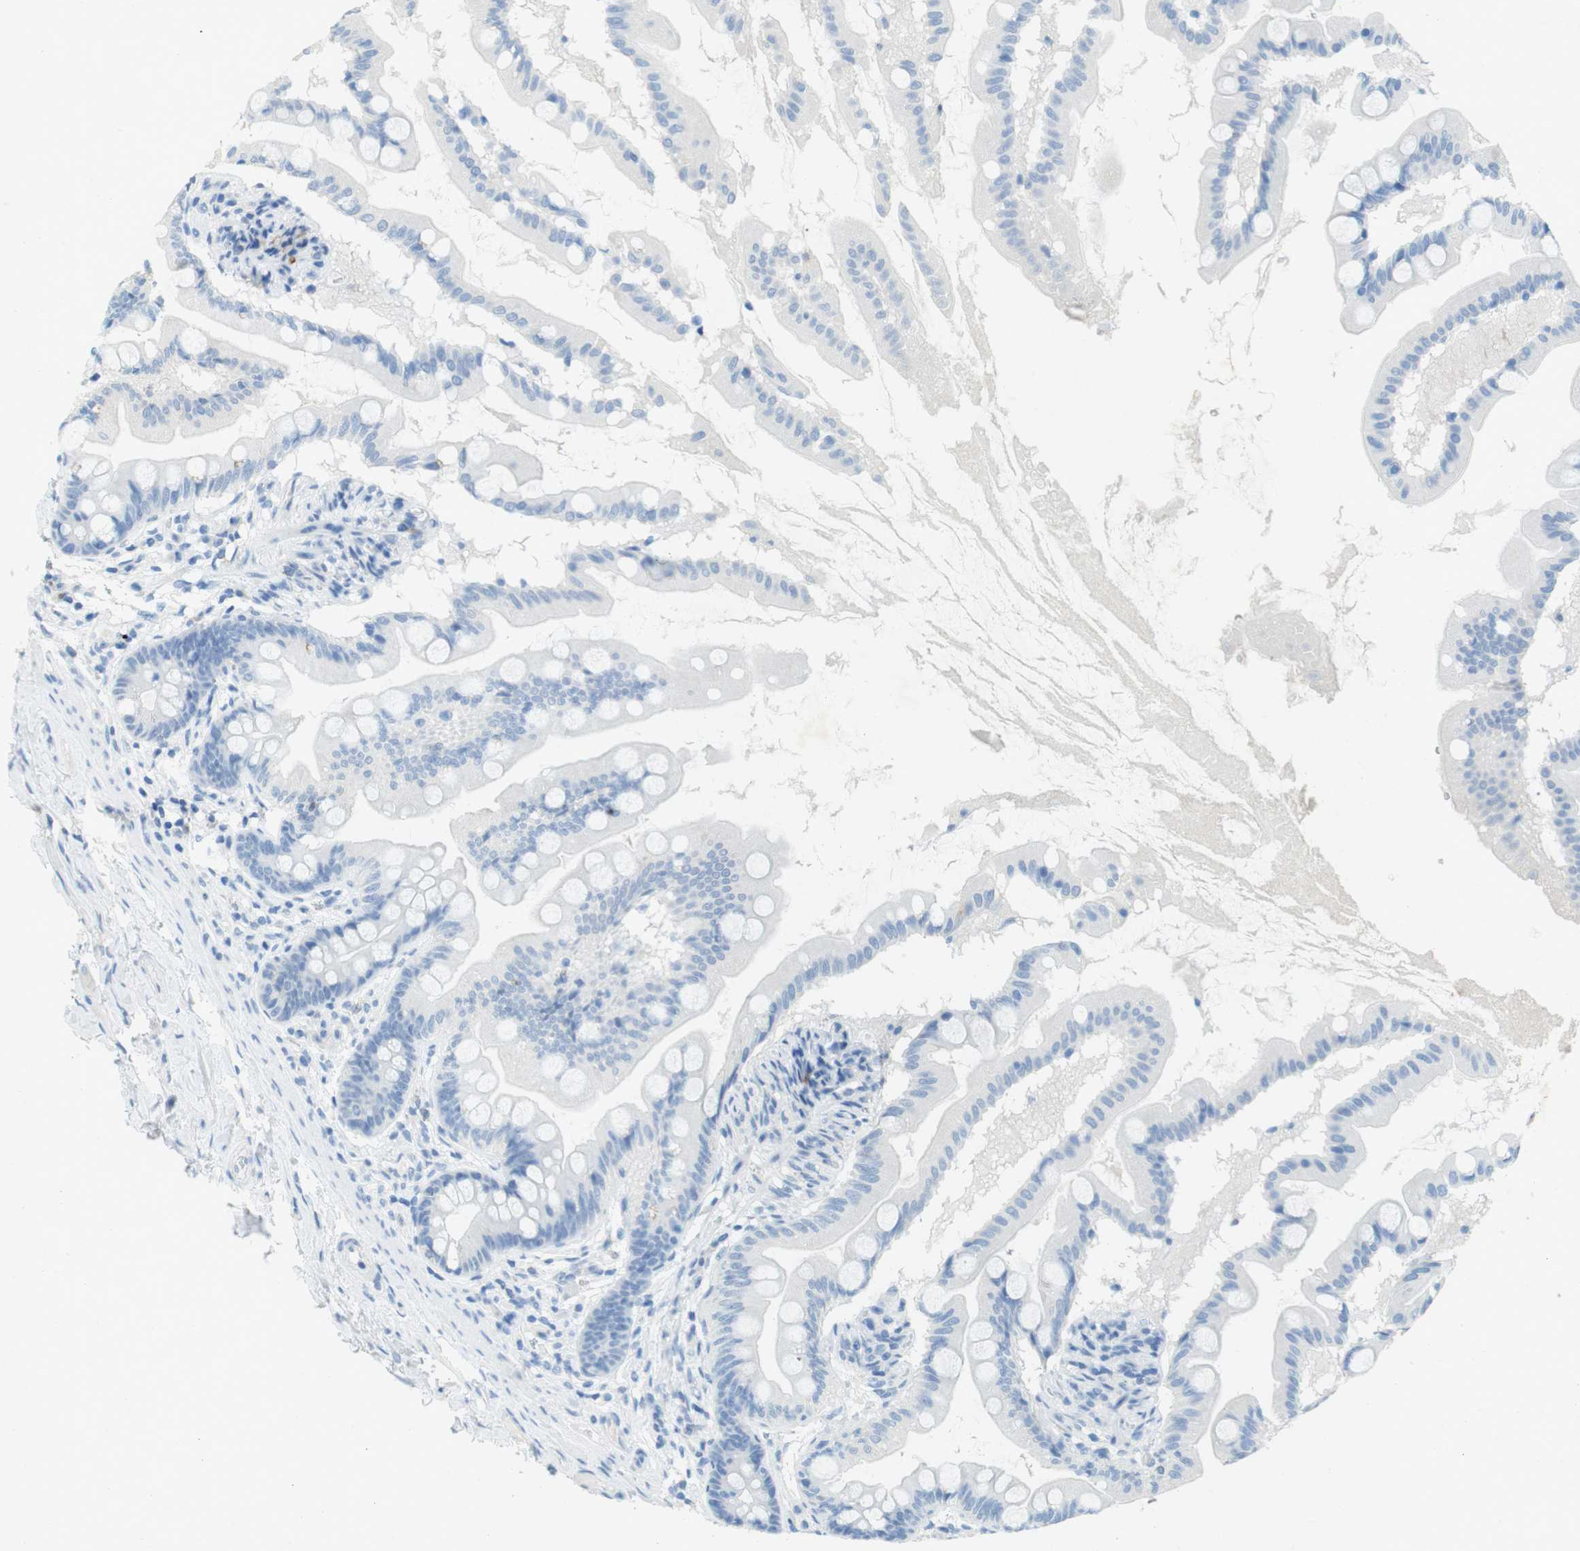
{"staining": {"intensity": "negative", "quantity": "none", "location": "none"}, "tissue": "small intestine", "cell_type": "Glandular cells", "image_type": "normal", "snomed": [{"axis": "morphology", "description": "Normal tissue, NOS"}, {"axis": "topography", "description": "Small intestine"}], "caption": "DAB (3,3'-diaminobenzidine) immunohistochemical staining of unremarkable small intestine displays no significant expression in glandular cells. (DAB (3,3'-diaminobenzidine) immunohistochemistry (IHC) with hematoxylin counter stain).", "gene": "CD320", "patient": {"sex": "female", "age": 56}}